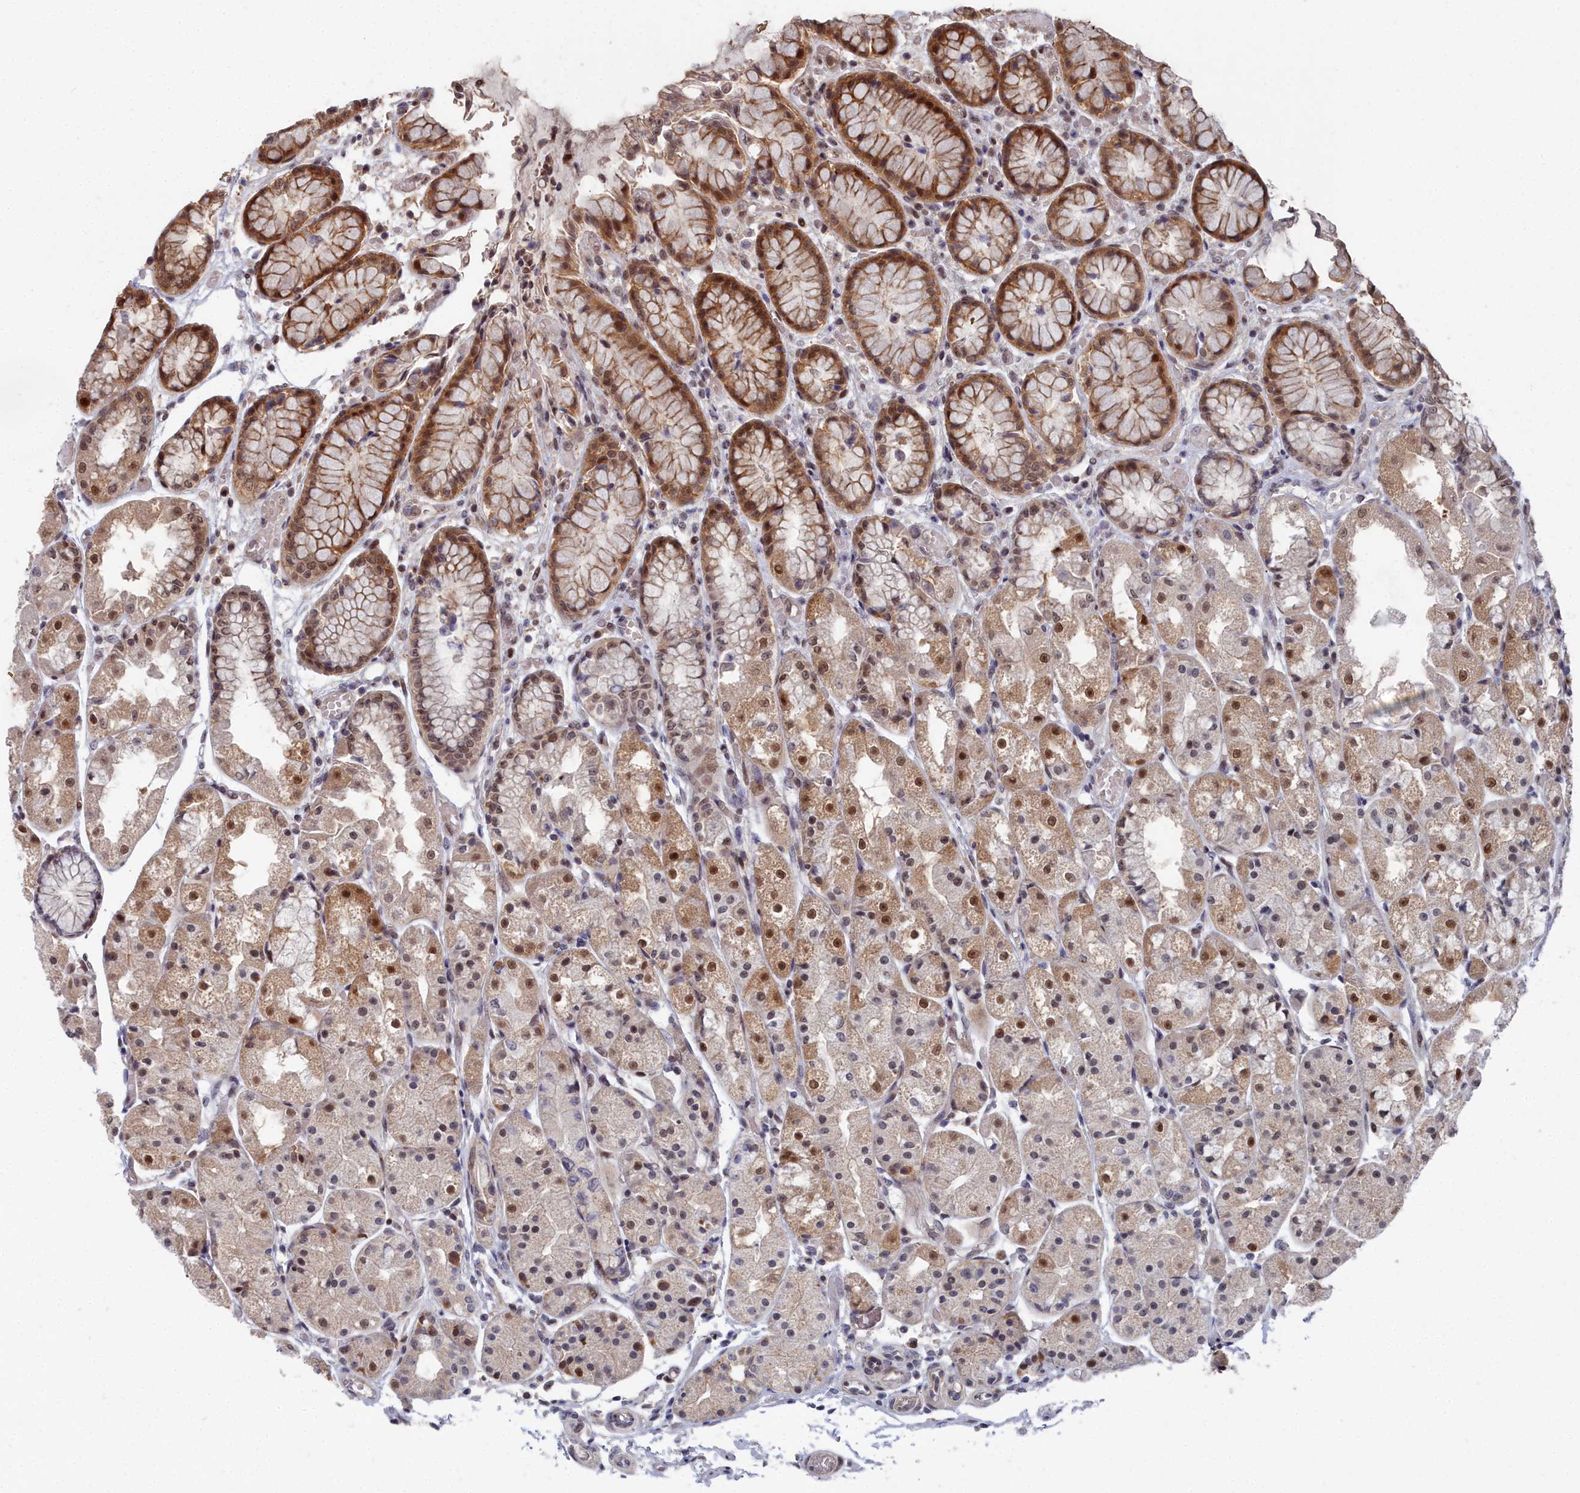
{"staining": {"intensity": "moderate", "quantity": "25%-75%", "location": "cytoplasmic/membranous,nuclear"}, "tissue": "stomach", "cell_type": "Glandular cells", "image_type": "normal", "snomed": [{"axis": "morphology", "description": "Normal tissue, NOS"}, {"axis": "topography", "description": "Stomach, upper"}], "caption": "Immunohistochemical staining of unremarkable human stomach shows 25%-75% levels of moderate cytoplasmic/membranous,nuclear protein expression in about 25%-75% of glandular cells.", "gene": "RPS27A", "patient": {"sex": "male", "age": 72}}